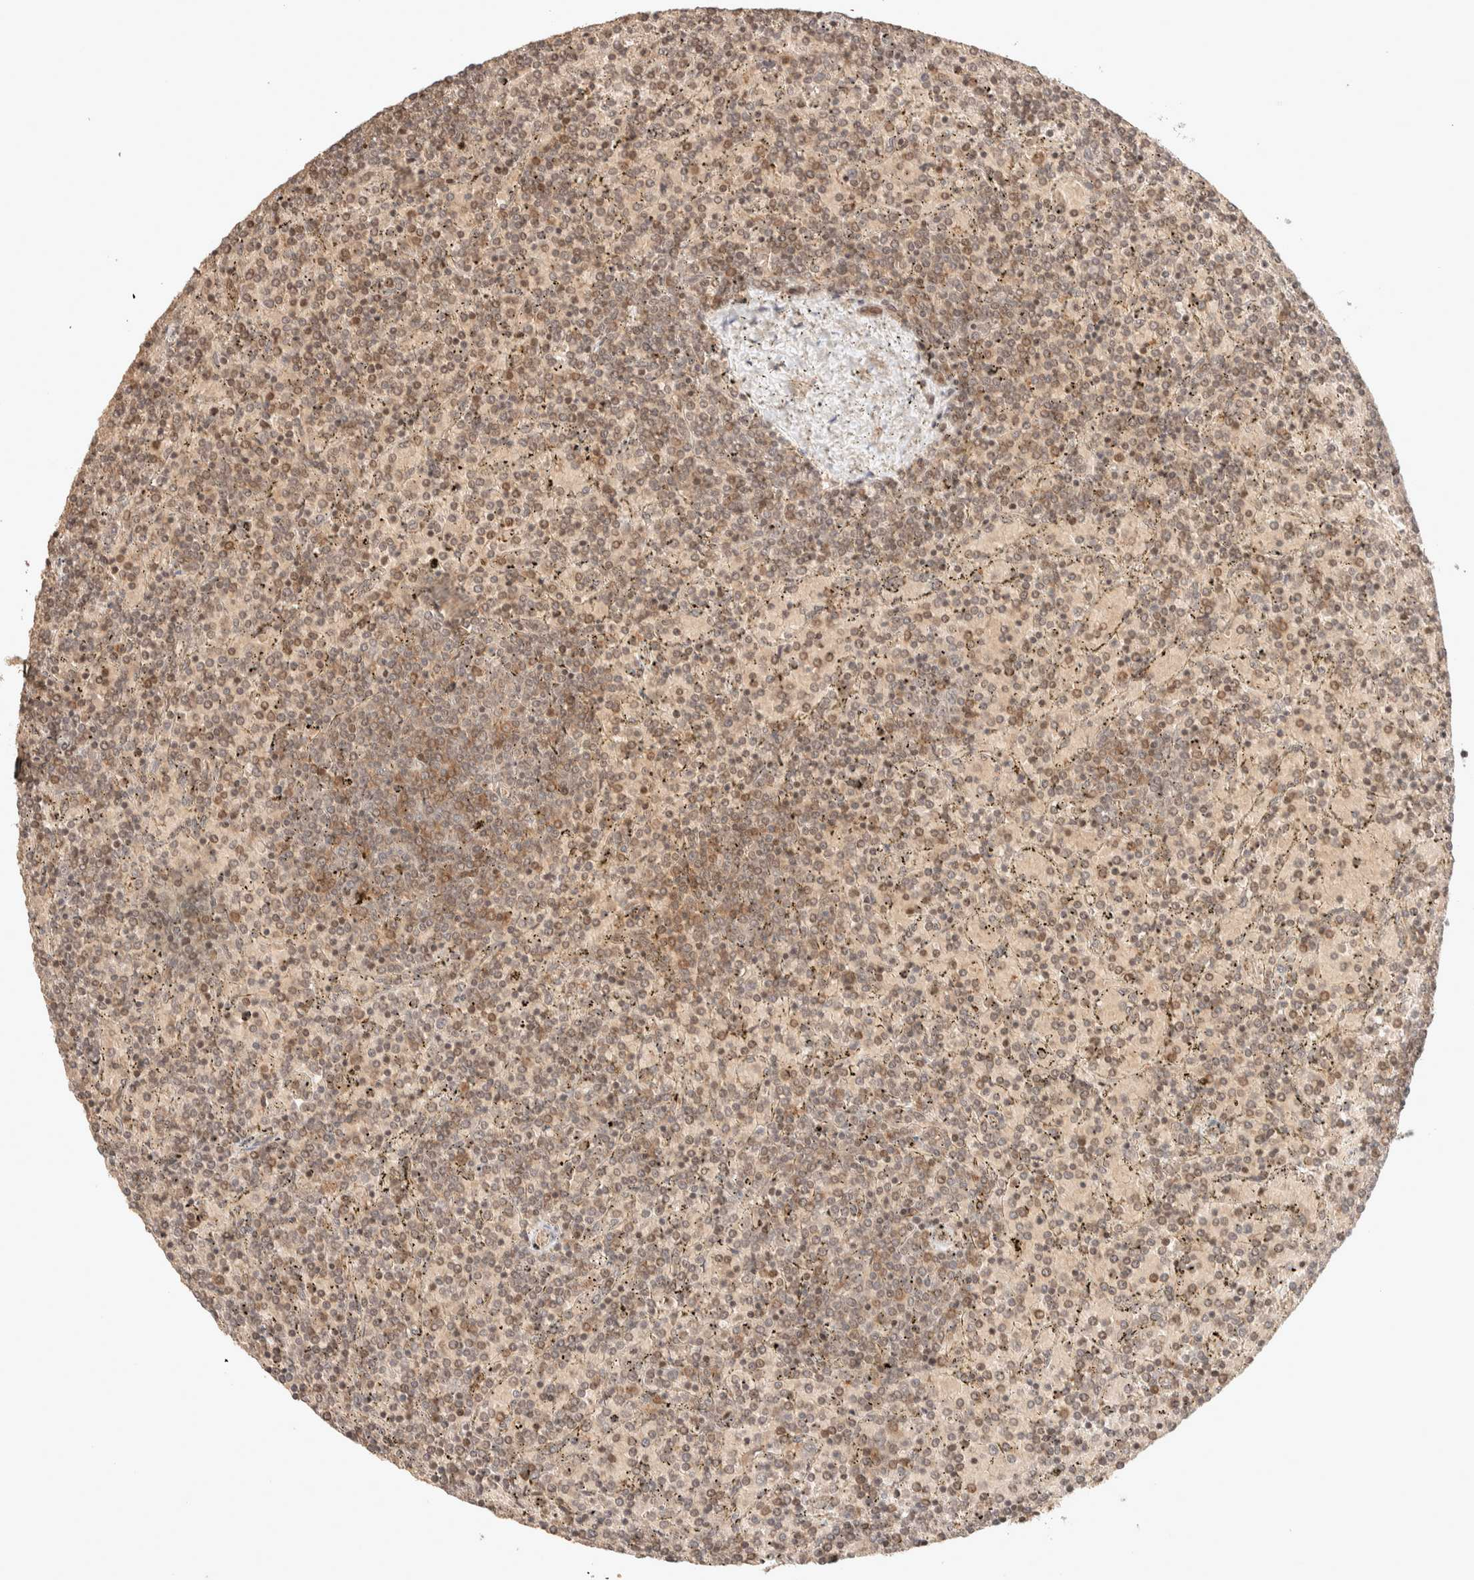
{"staining": {"intensity": "weak", "quantity": ">75%", "location": "cytoplasmic/membranous,nuclear"}, "tissue": "lymphoma", "cell_type": "Tumor cells", "image_type": "cancer", "snomed": [{"axis": "morphology", "description": "Malignant lymphoma, non-Hodgkin's type, Low grade"}, {"axis": "topography", "description": "Spleen"}], "caption": "Human lymphoma stained for a protein (brown) displays weak cytoplasmic/membranous and nuclear positive staining in approximately >75% of tumor cells.", "gene": "THRA", "patient": {"sex": "female", "age": 77}}